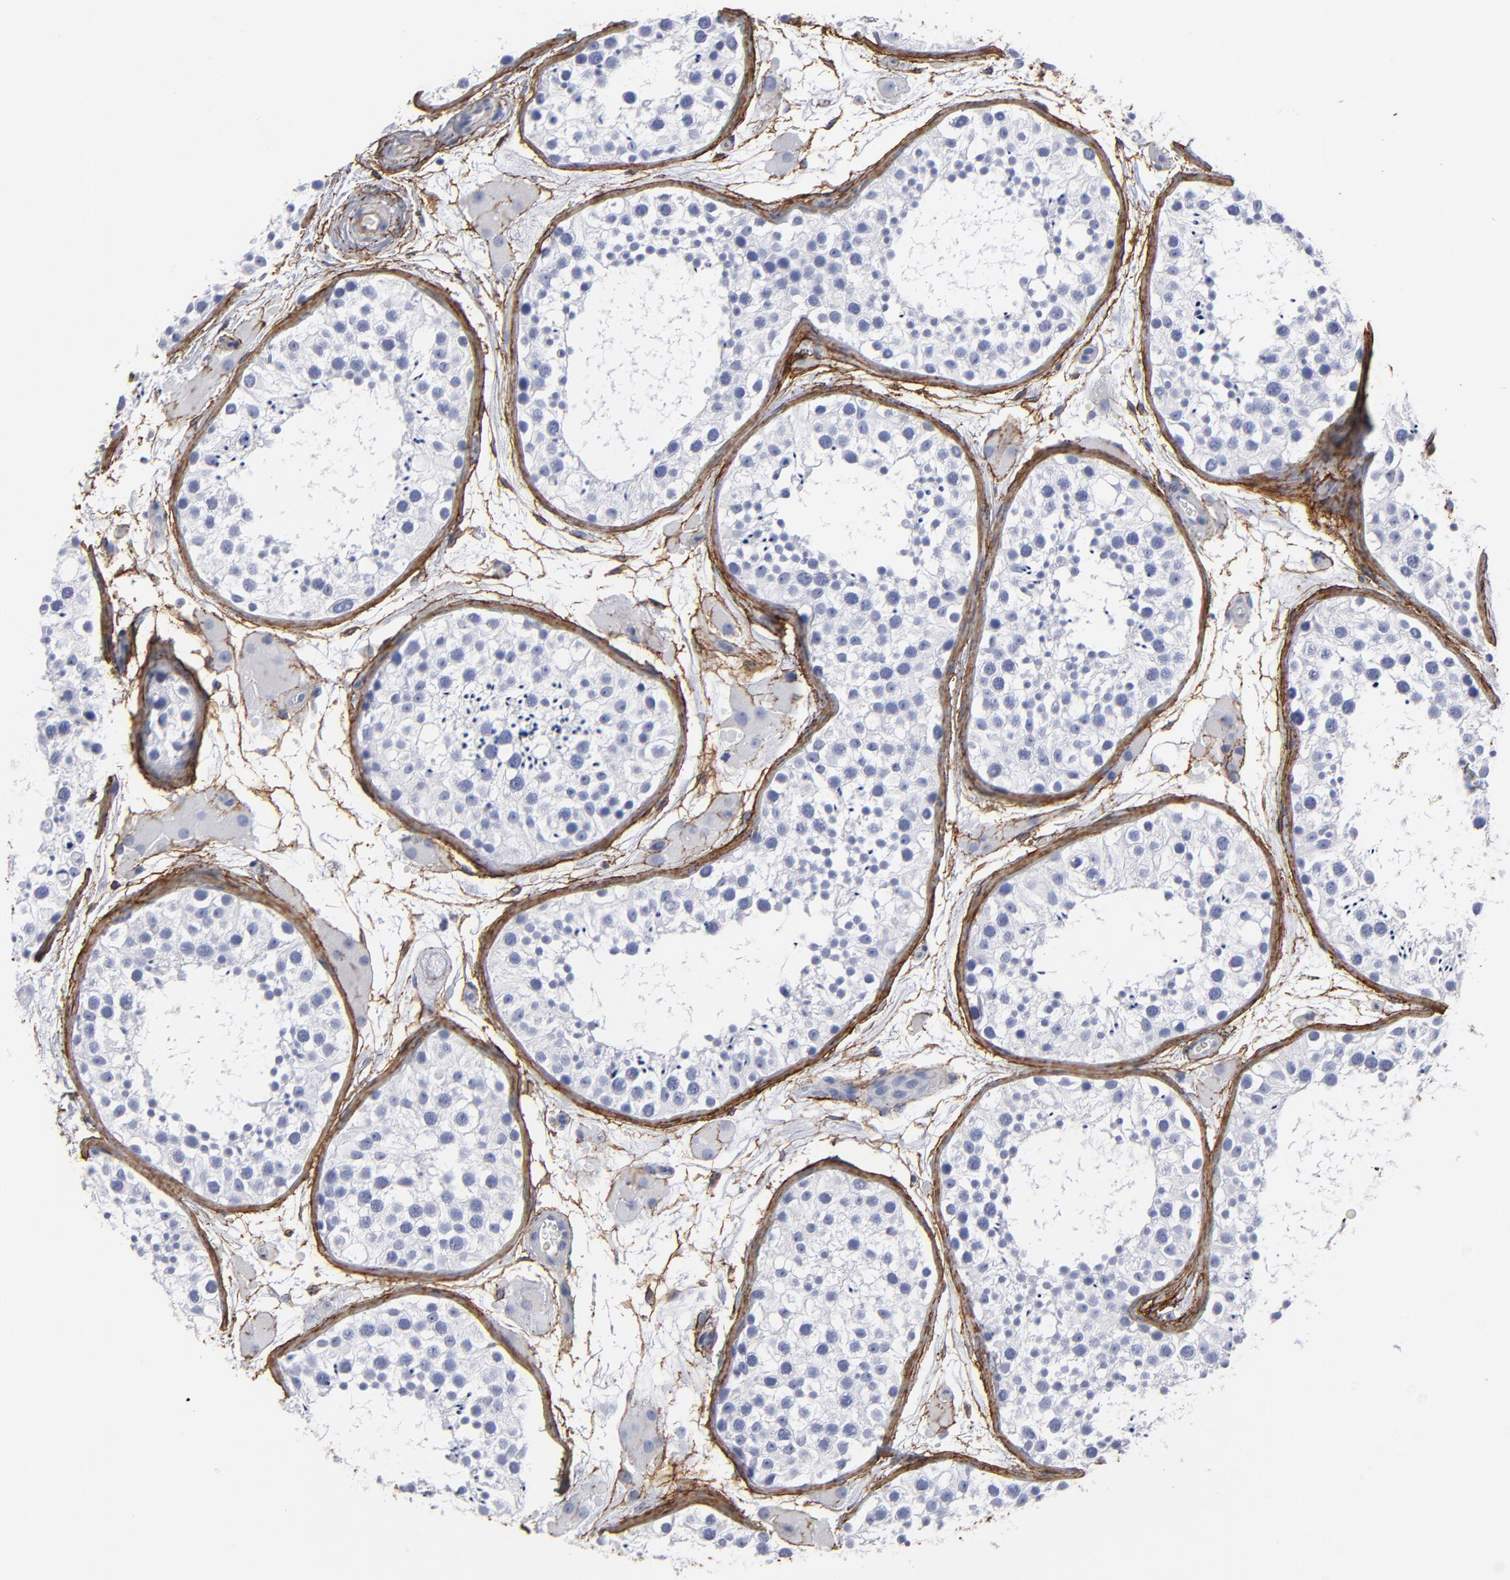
{"staining": {"intensity": "negative", "quantity": "none", "location": "none"}, "tissue": "testis", "cell_type": "Cells in seminiferous ducts", "image_type": "normal", "snomed": [{"axis": "morphology", "description": "Normal tissue, NOS"}, {"axis": "topography", "description": "Testis"}], "caption": "A histopathology image of testis stained for a protein displays no brown staining in cells in seminiferous ducts. (DAB (3,3'-diaminobenzidine) immunohistochemistry (IHC) with hematoxylin counter stain).", "gene": "EMILIN1", "patient": {"sex": "male", "age": 29}}